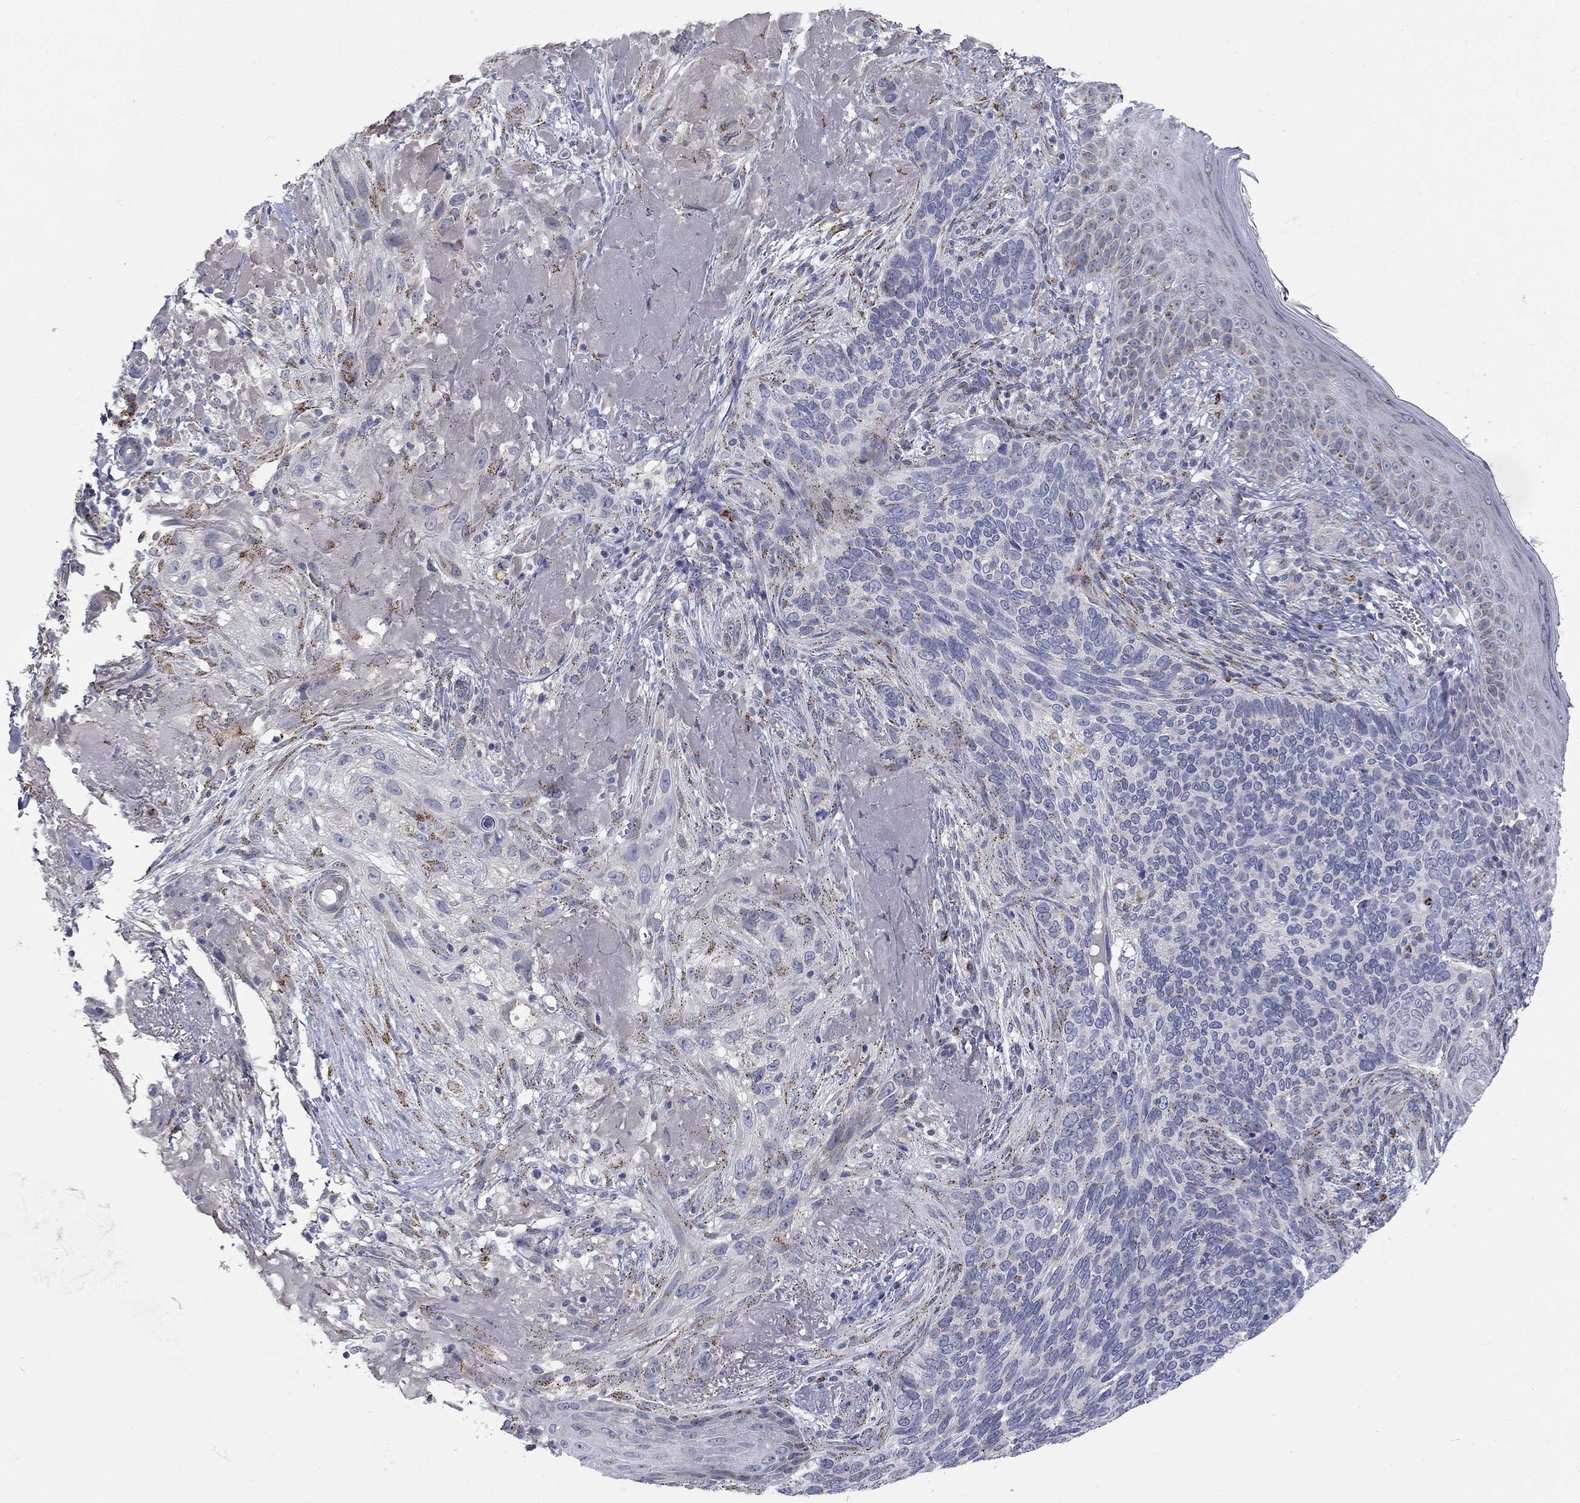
{"staining": {"intensity": "negative", "quantity": "none", "location": "none"}, "tissue": "skin cancer", "cell_type": "Tumor cells", "image_type": "cancer", "snomed": [{"axis": "morphology", "description": "Basal cell carcinoma"}, {"axis": "topography", "description": "Skin"}], "caption": "DAB immunohistochemical staining of skin basal cell carcinoma exhibits no significant staining in tumor cells. The staining is performed using DAB brown chromogen with nuclei counter-stained in using hematoxylin.", "gene": "PANK3", "patient": {"sex": "male", "age": 91}}